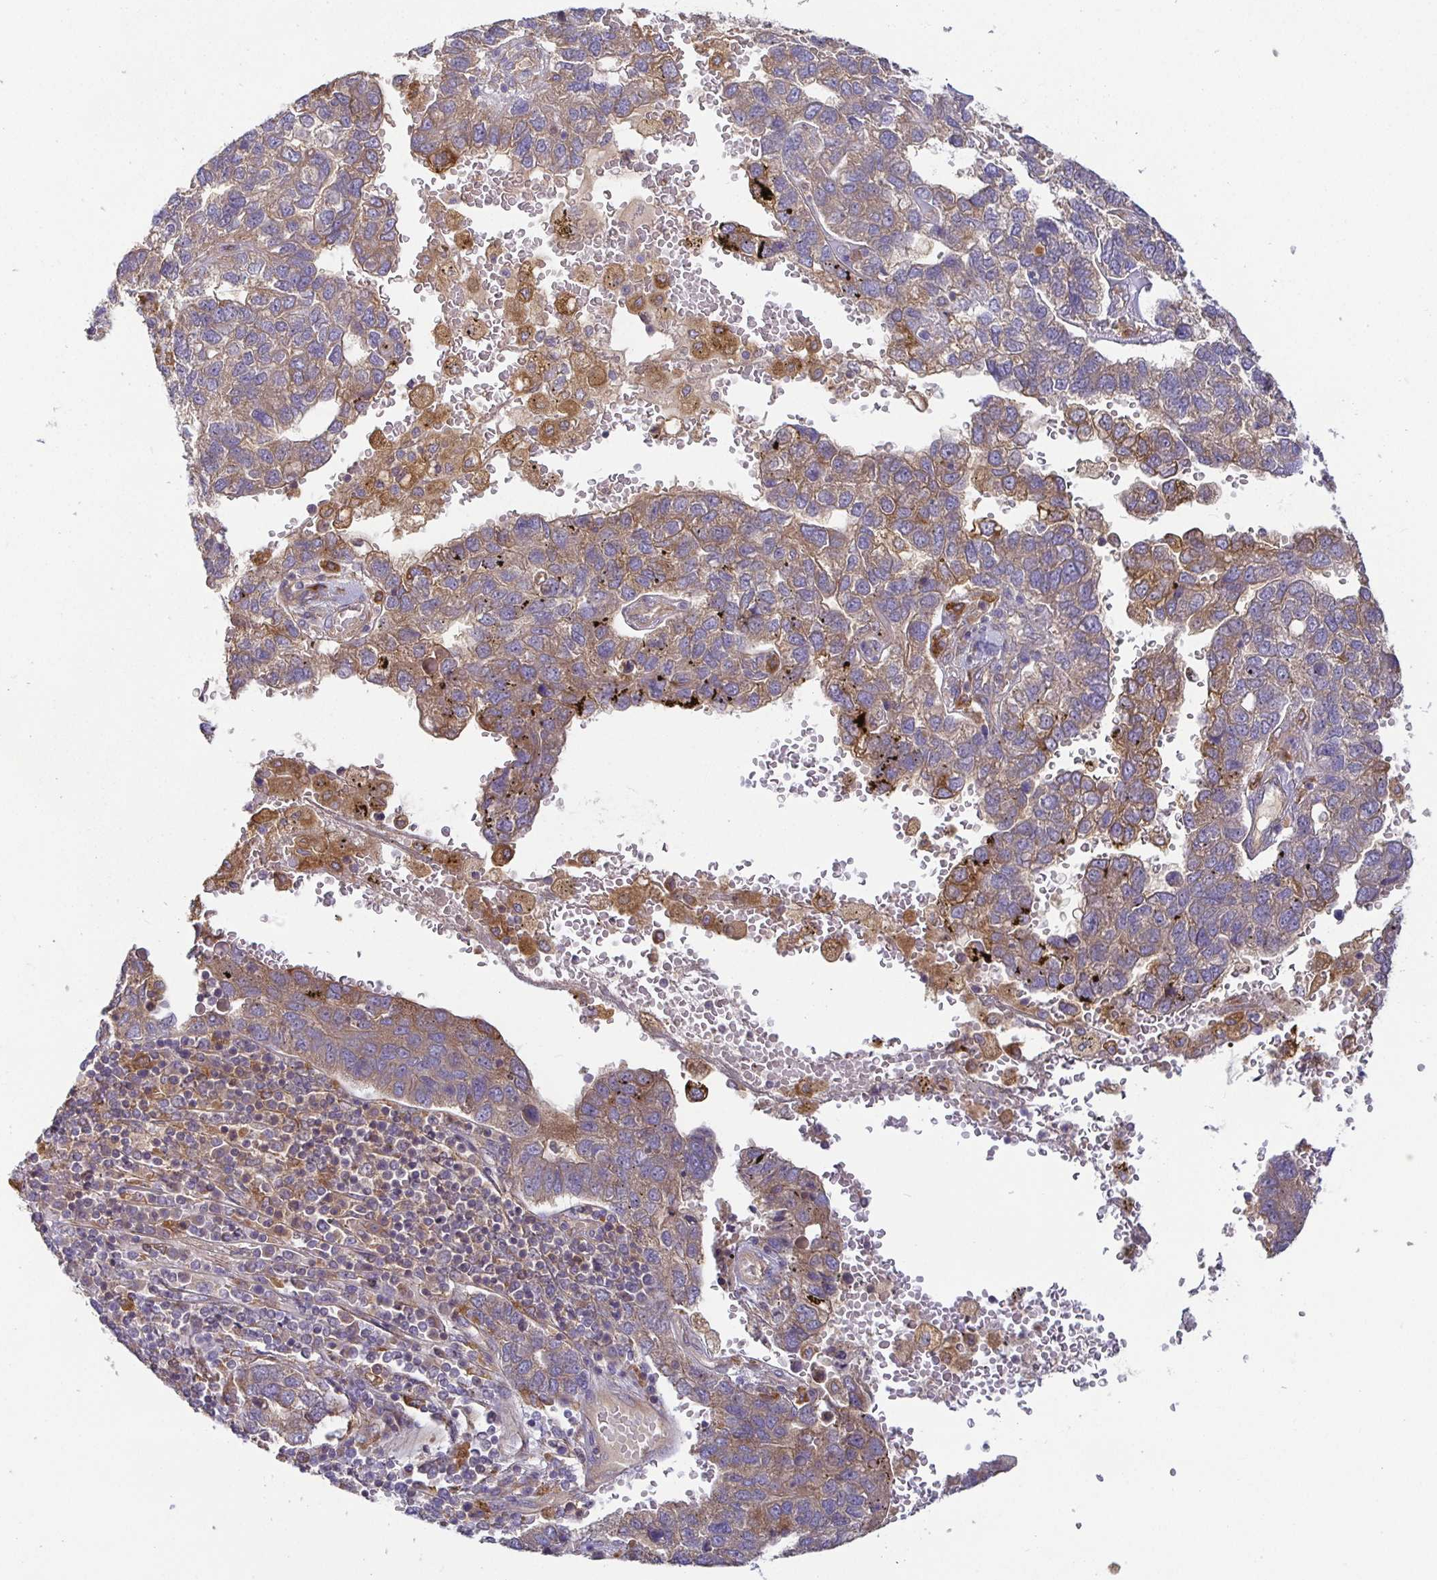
{"staining": {"intensity": "moderate", "quantity": "25%-75%", "location": "cytoplasmic/membranous"}, "tissue": "pancreatic cancer", "cell_type": "Tumor cells", "image_type": "cancer", "snomed": [{"axis": "morphology", "description": "Adenocarcinoma, NOS"}, {"axis": "topography", "description": "Pancreas"}], "caption": "This micrograph displays IHC staining of pancreatic cancer (adenocarcinoma), with medium moderate cytoplasmic/membranous staining in approximately 25%-75% of tumor cells.", "gene": "SNX8", "patient": {"sex": "female", "age": 61}}